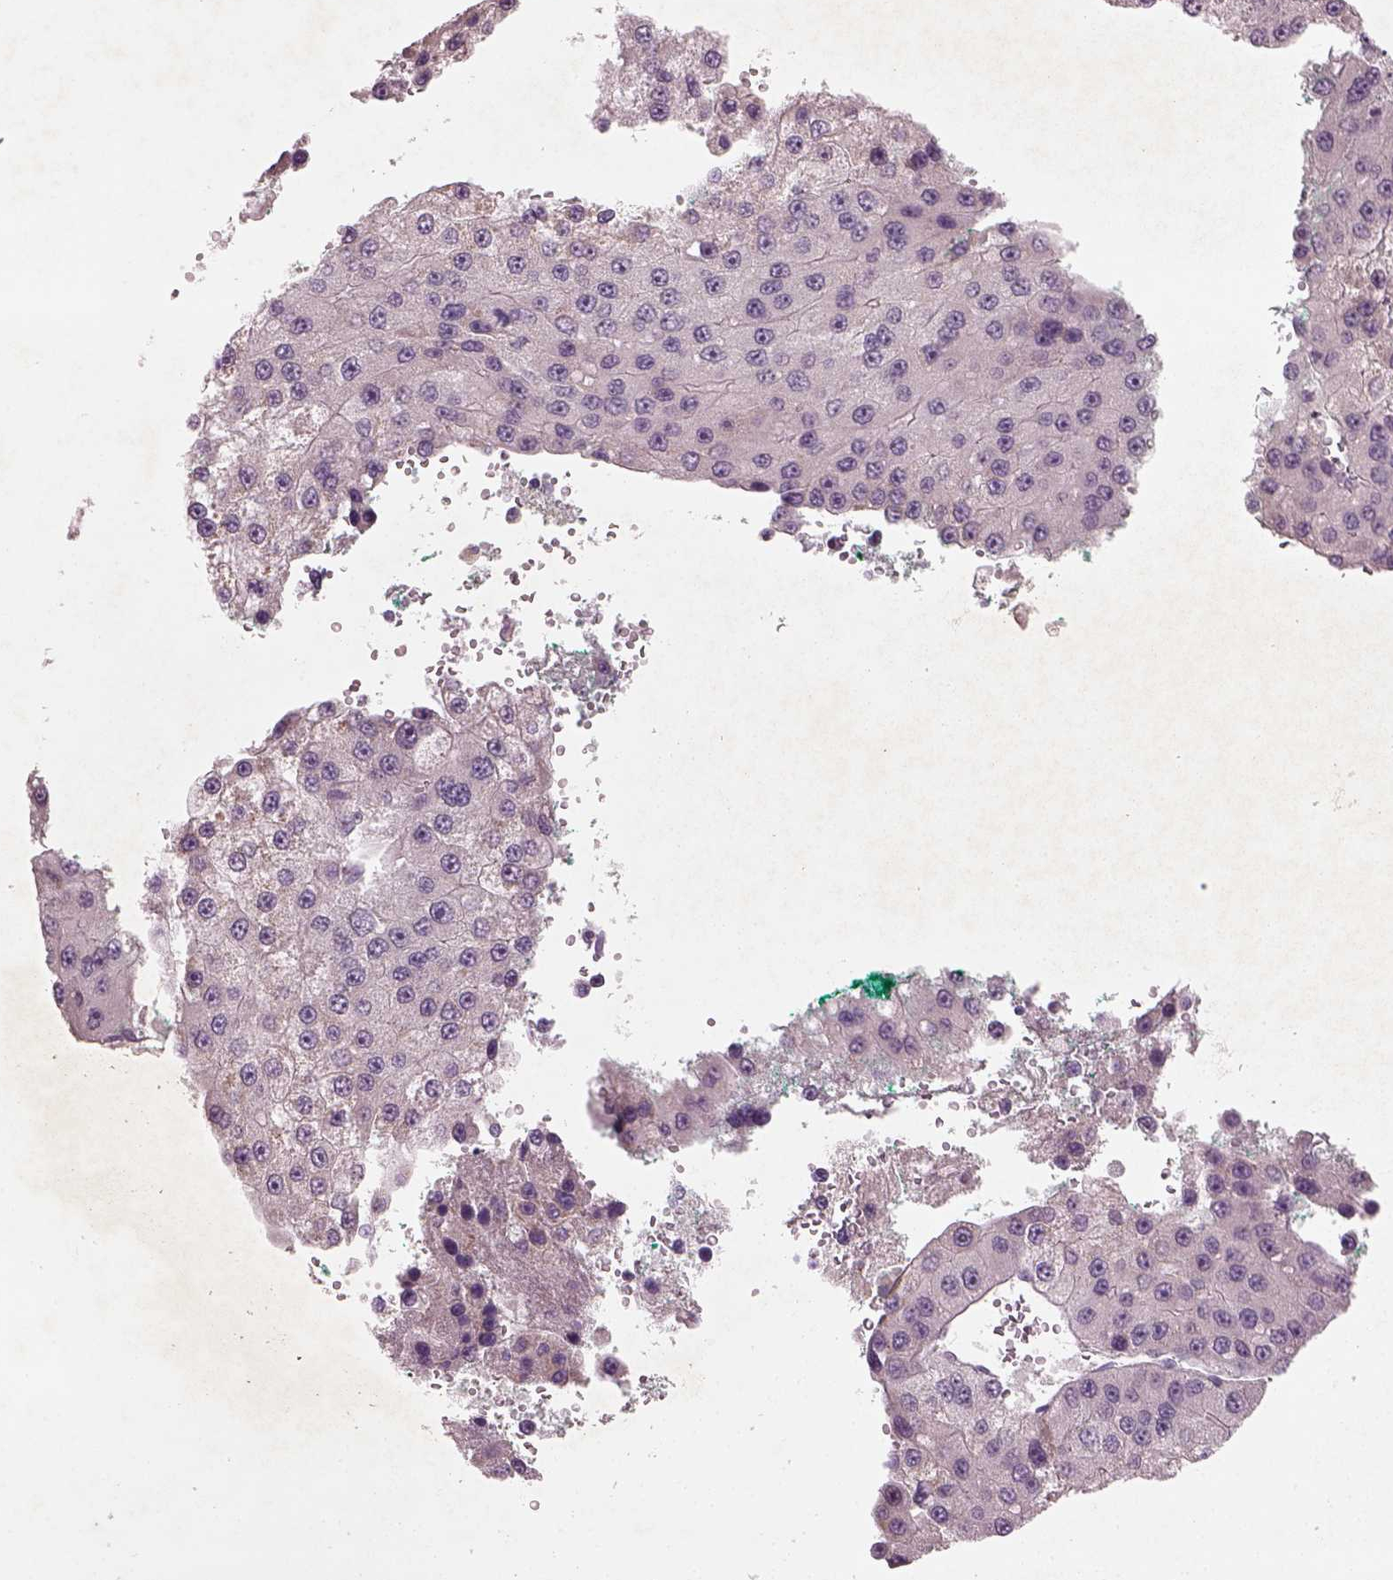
{"staining": {"intensity": "negative", "quantity": "none", "location": "none"}, "tissue": "liver cancer", "cell_type": "Tumor cells", "image_type": "cancer", "snomed": [{"axis": "morphology", "description": "Carcinoma, Hepatocellular, NOS"}, {"axis": "topography", "description": "Liver"}], "caption": "Tumor cells are negative for protein expression in human liver cancer (hepatocellular carcinoma). The staining is performed using DAB brown chromogen with nuclei counter-stained in using hematoxylin.", "gene": "PENK", "patient": {"sex": "female", "age": 73}}